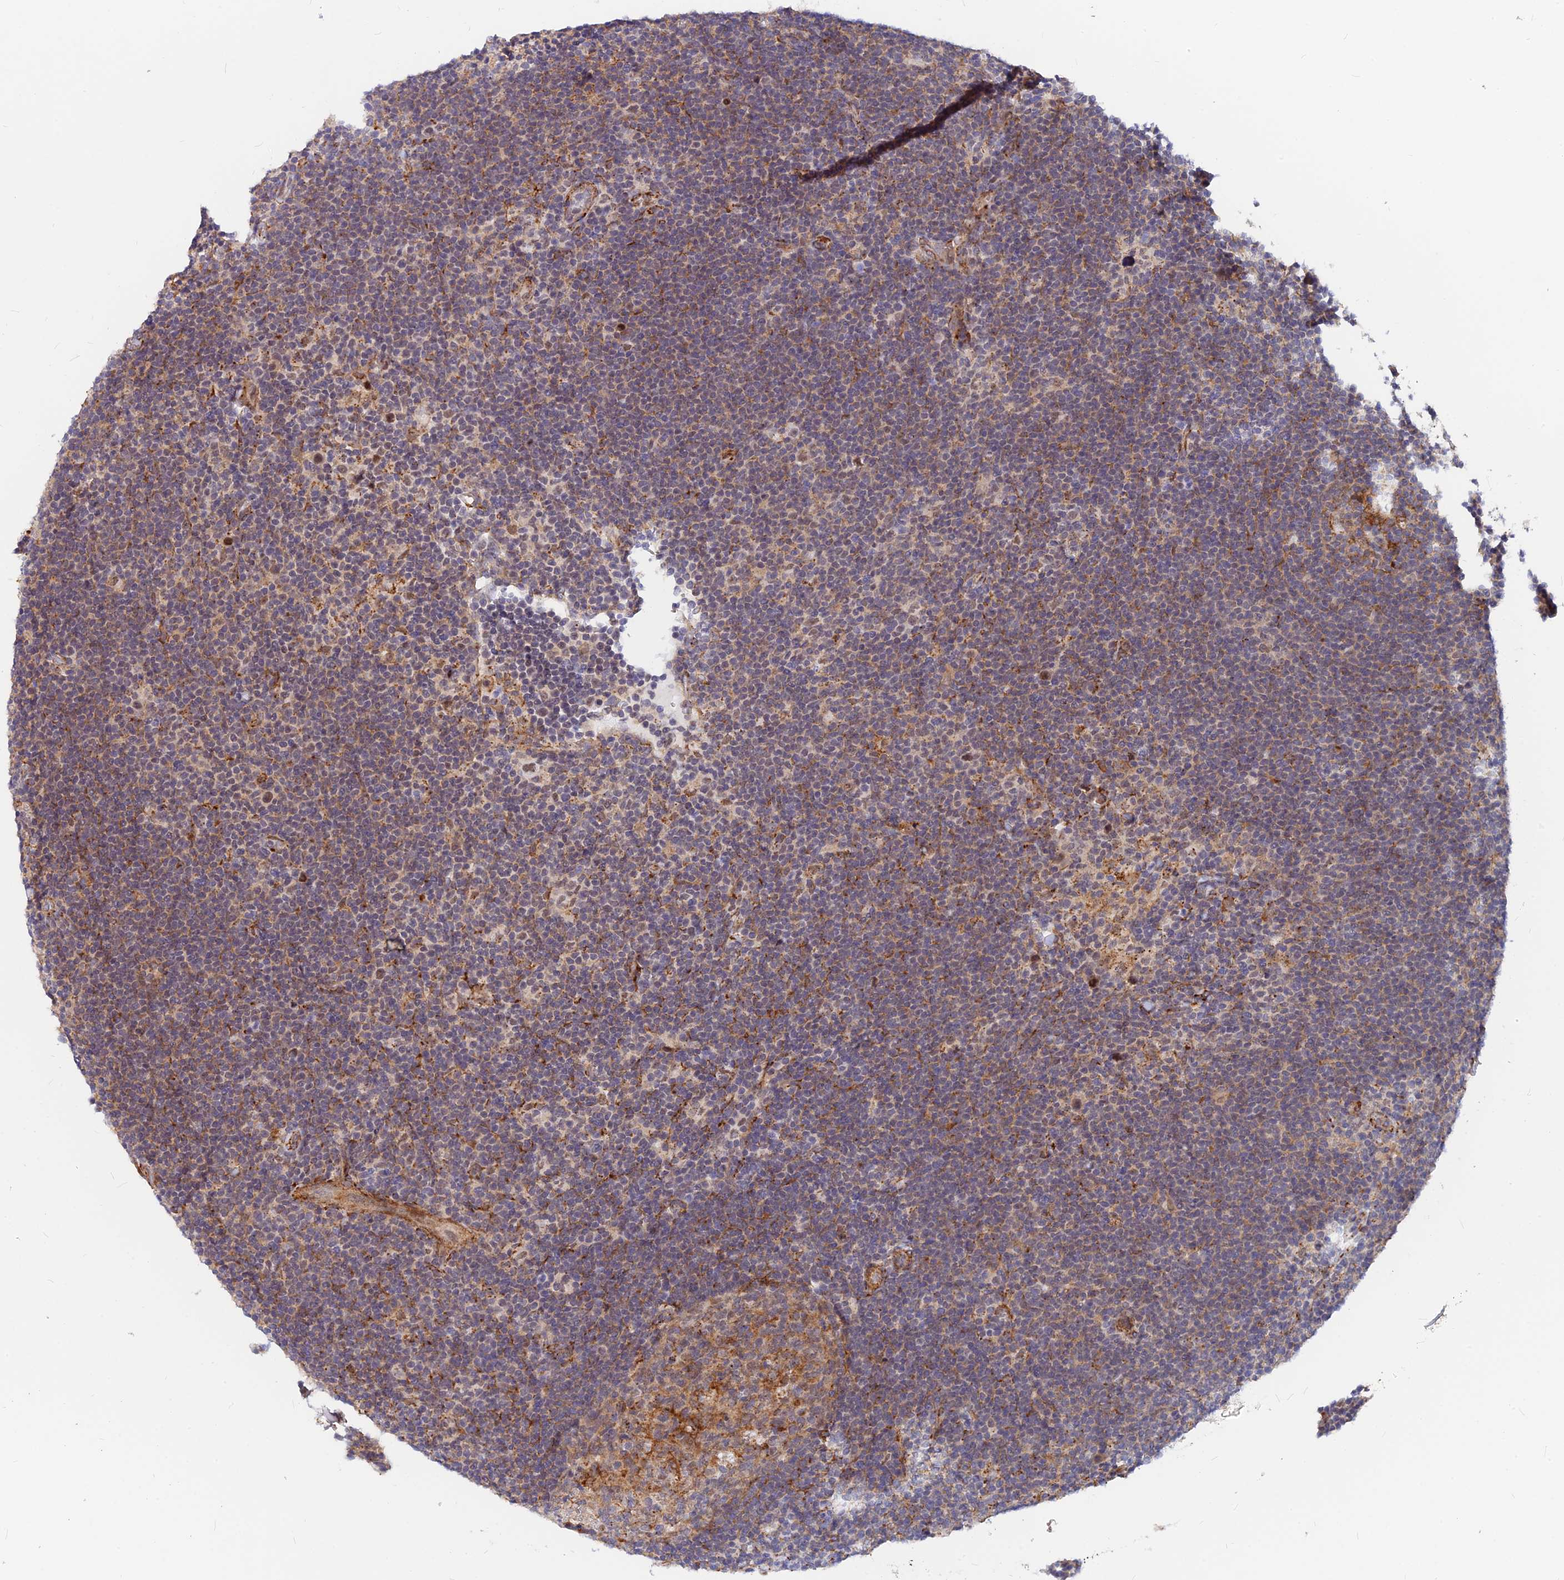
{"staining": {"intensity": "moderate", "quantity": "25%-75%", "location": "nuclear"}, "tissue": "lymphoma", "cell_type": "Tumor cells", "image_type": "cancer", "snomed": [{"axis": "morphology", "description": "Hodgkin's disease, NOS"}, {"axis": "topography", "description": "Lymph node"}], "caption": "Lymphoma stained with immunohistochemistry displays moderate nuclear staining in approximately 25%-75% of tumor cells.", "gene": "VSTM2L", "patient": {"sex": "female", "age": 57}}